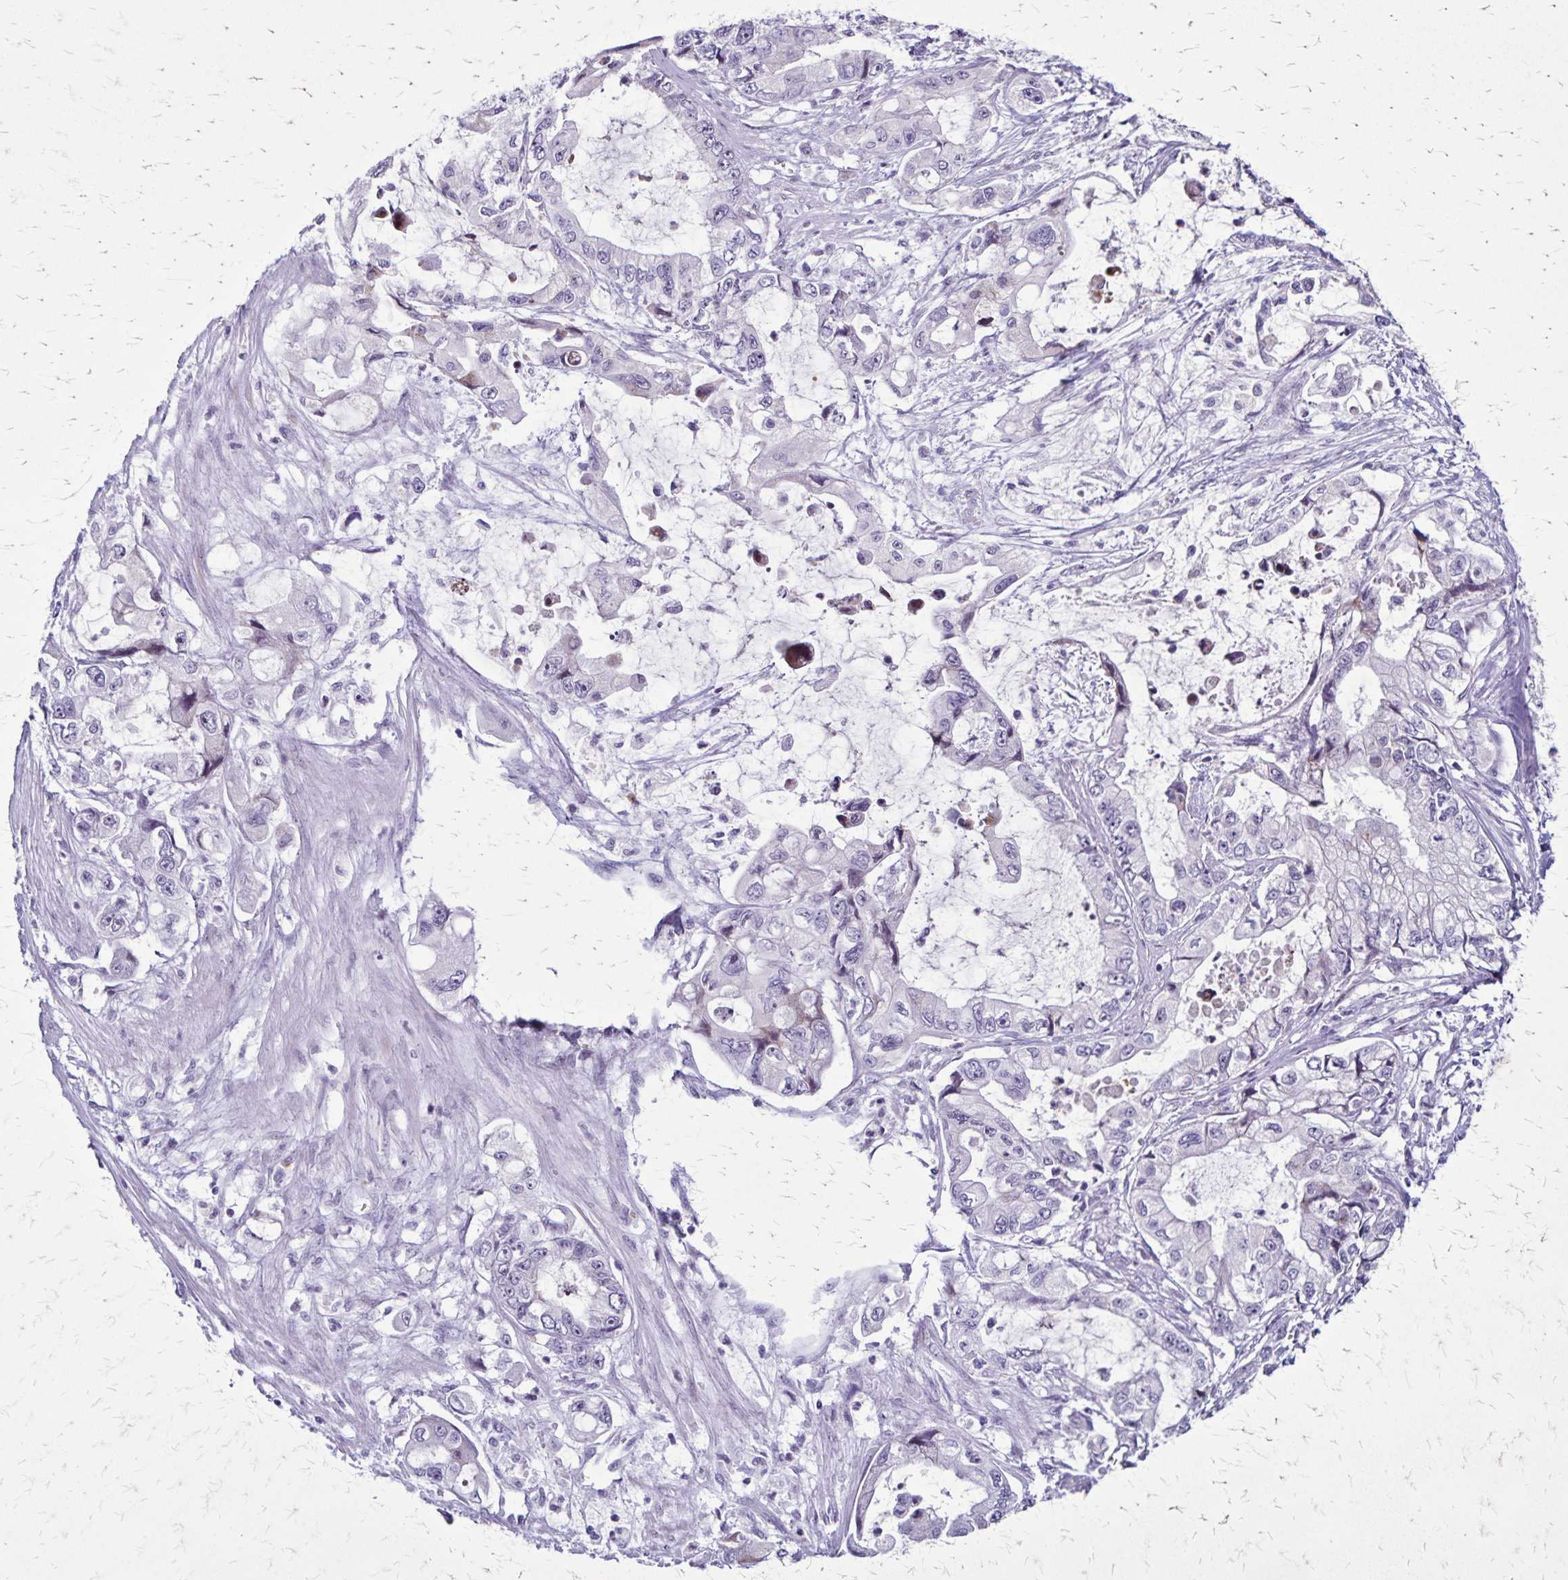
{"staining": {"intensity": "negative", "quantity": "none", "location": "none"}, "tissue": "stomach cancer", "cell_type": "Tumor cells", "image_type": "cancer", "snomed": [{"axis": "morphology", "description": "Adenocarcinoma, NOS"}, {"axis": "topography", "description": "Pancreas"}, {"axis": "topography", "description": "Stomach, upper"}, {"axis": "topography", "description": "Stomach"}], "caption": "There is no significant positivity in tumor cells of stomach adenocarcinoma. Nuclei are stained in blue.", "gene": "OR51B5", "patient": {"sex": "male", "age": 77}}